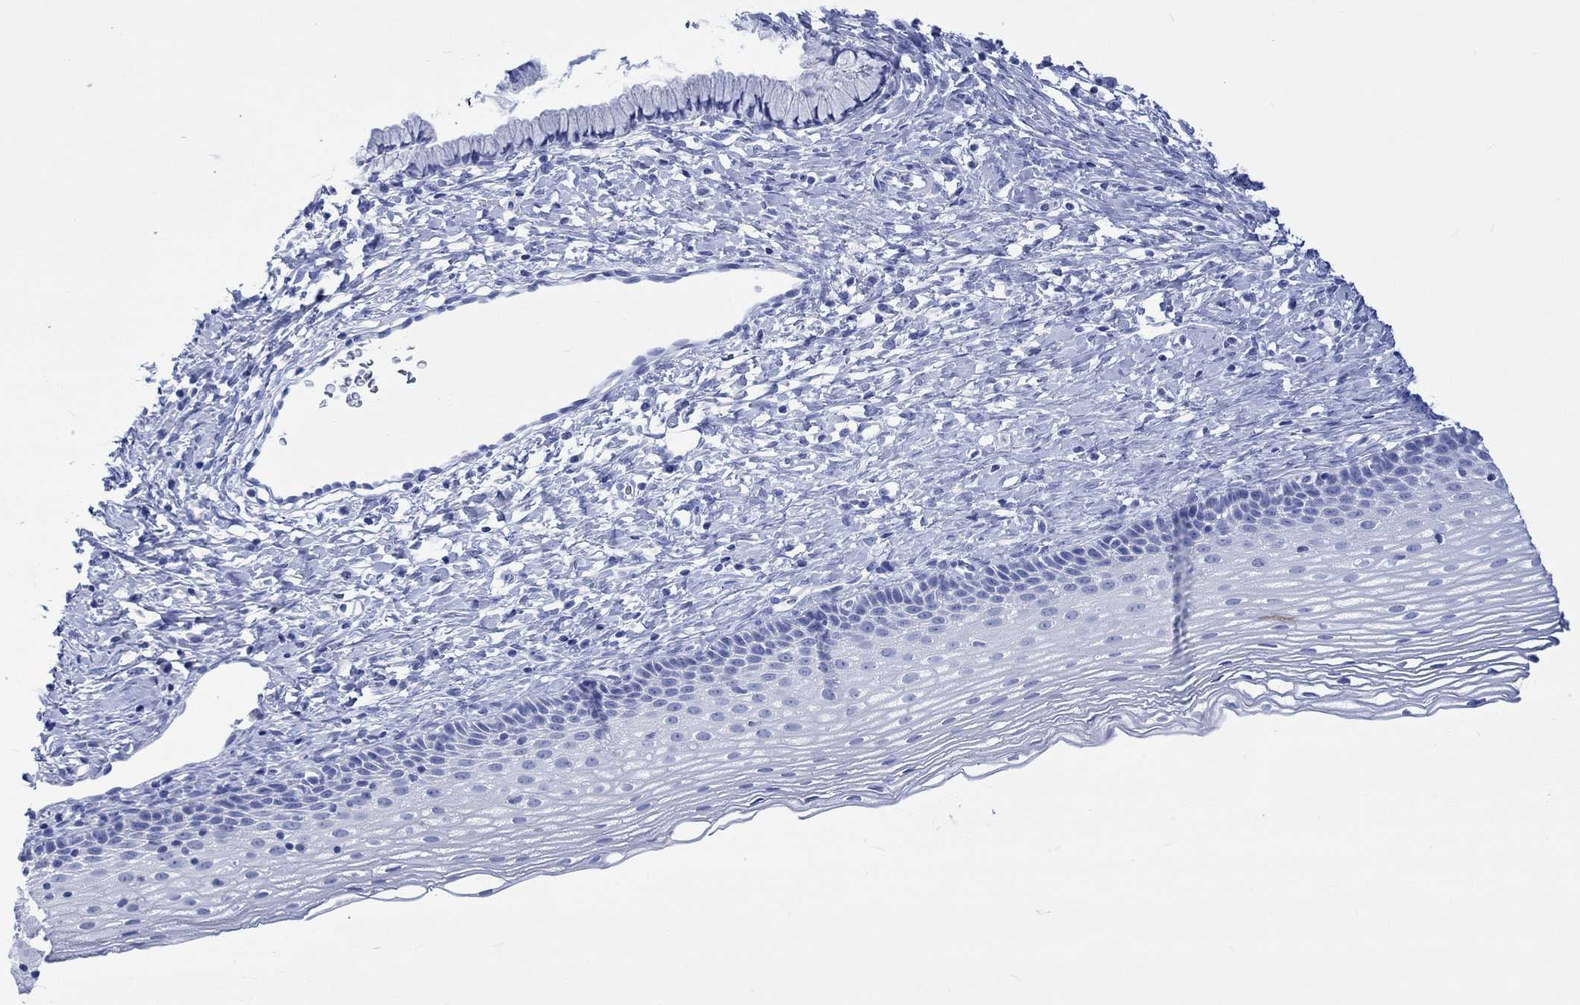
{"staining": {"intensity": "negative", "quantity": "none", "location": "none"}, "tissue": "cervix", "cell_type": "Glandular cells", "image_type": "normal", "snomed": [{"axis": "morphology", "description": "Normal tissue, NOS"}, {"axis": "topography", "description": "Cervix"}], "caption": "Immunohistochemistry (IHC) of normal human cervix reveals no positivity in glandular cells.", "gene": "CELF4", "patient": {"sex": "female", "age": 39}}